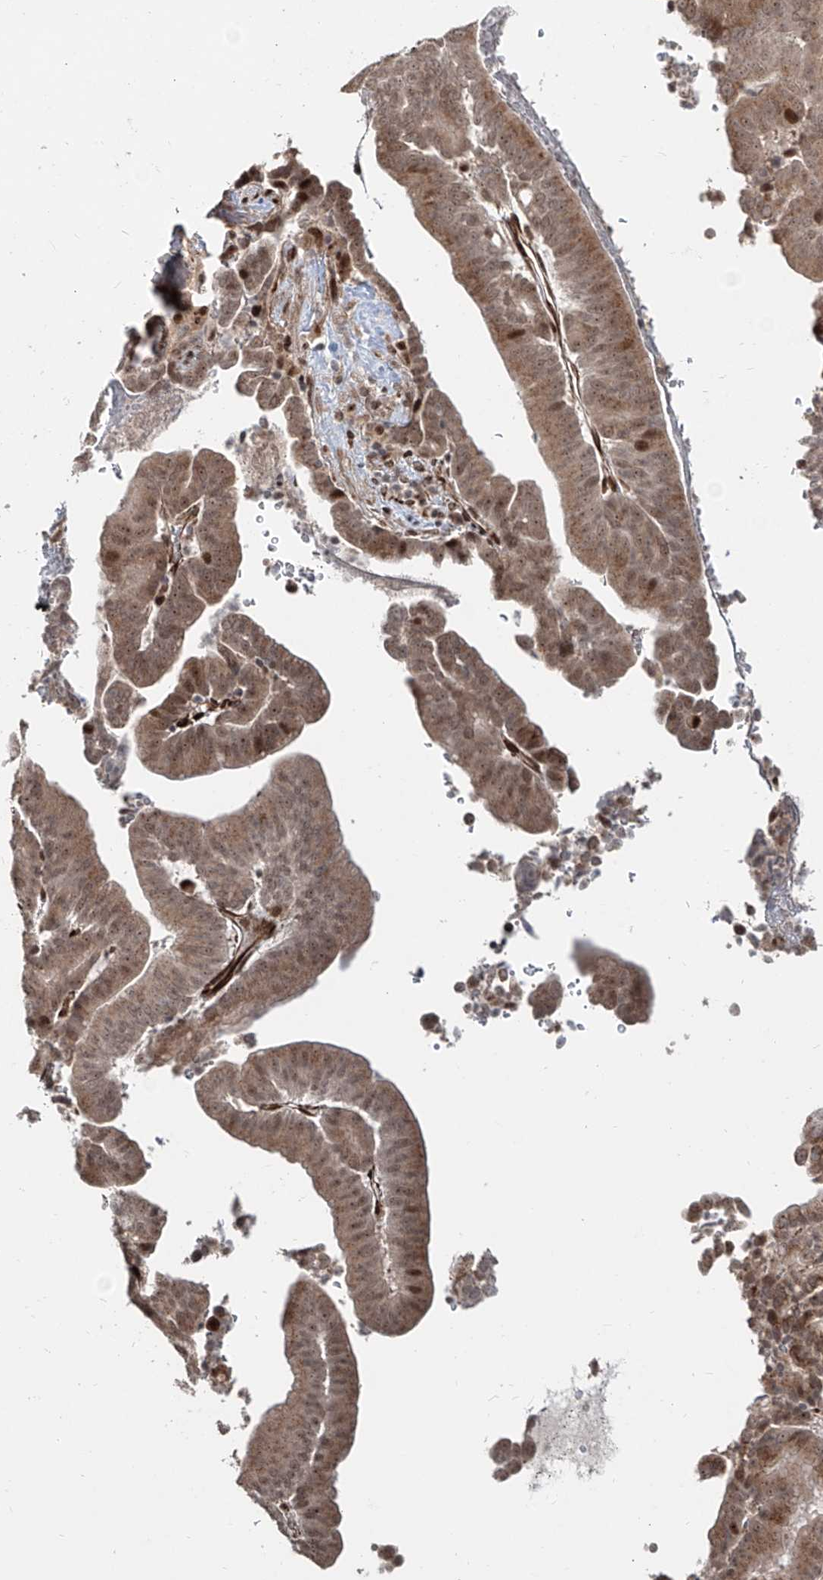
{"staining": {"intensity": "moderate", "quantity": ">75%", "location": "cytoplasmic/membranous,nuclear"}, "tissue": "liver cancer", "cell_type": "Tumor cells", "image_type": "cancer", "snomed": [{"axis": "morphology", "description": "Cholangiocarcinoma"}, {"axis": "topography", "description": "Liver"}], "caption": "Immunohistochemical staining of human liver cancer shows moderate cytoplasmic/membranous and nuclear protein positivity in approximately >75% of tumor cells. (DAB IHC, brown staining for protein, blue staining for nuclei).", "gene": "ZNF710", "patient": {"sex": "female", "age": 75}}